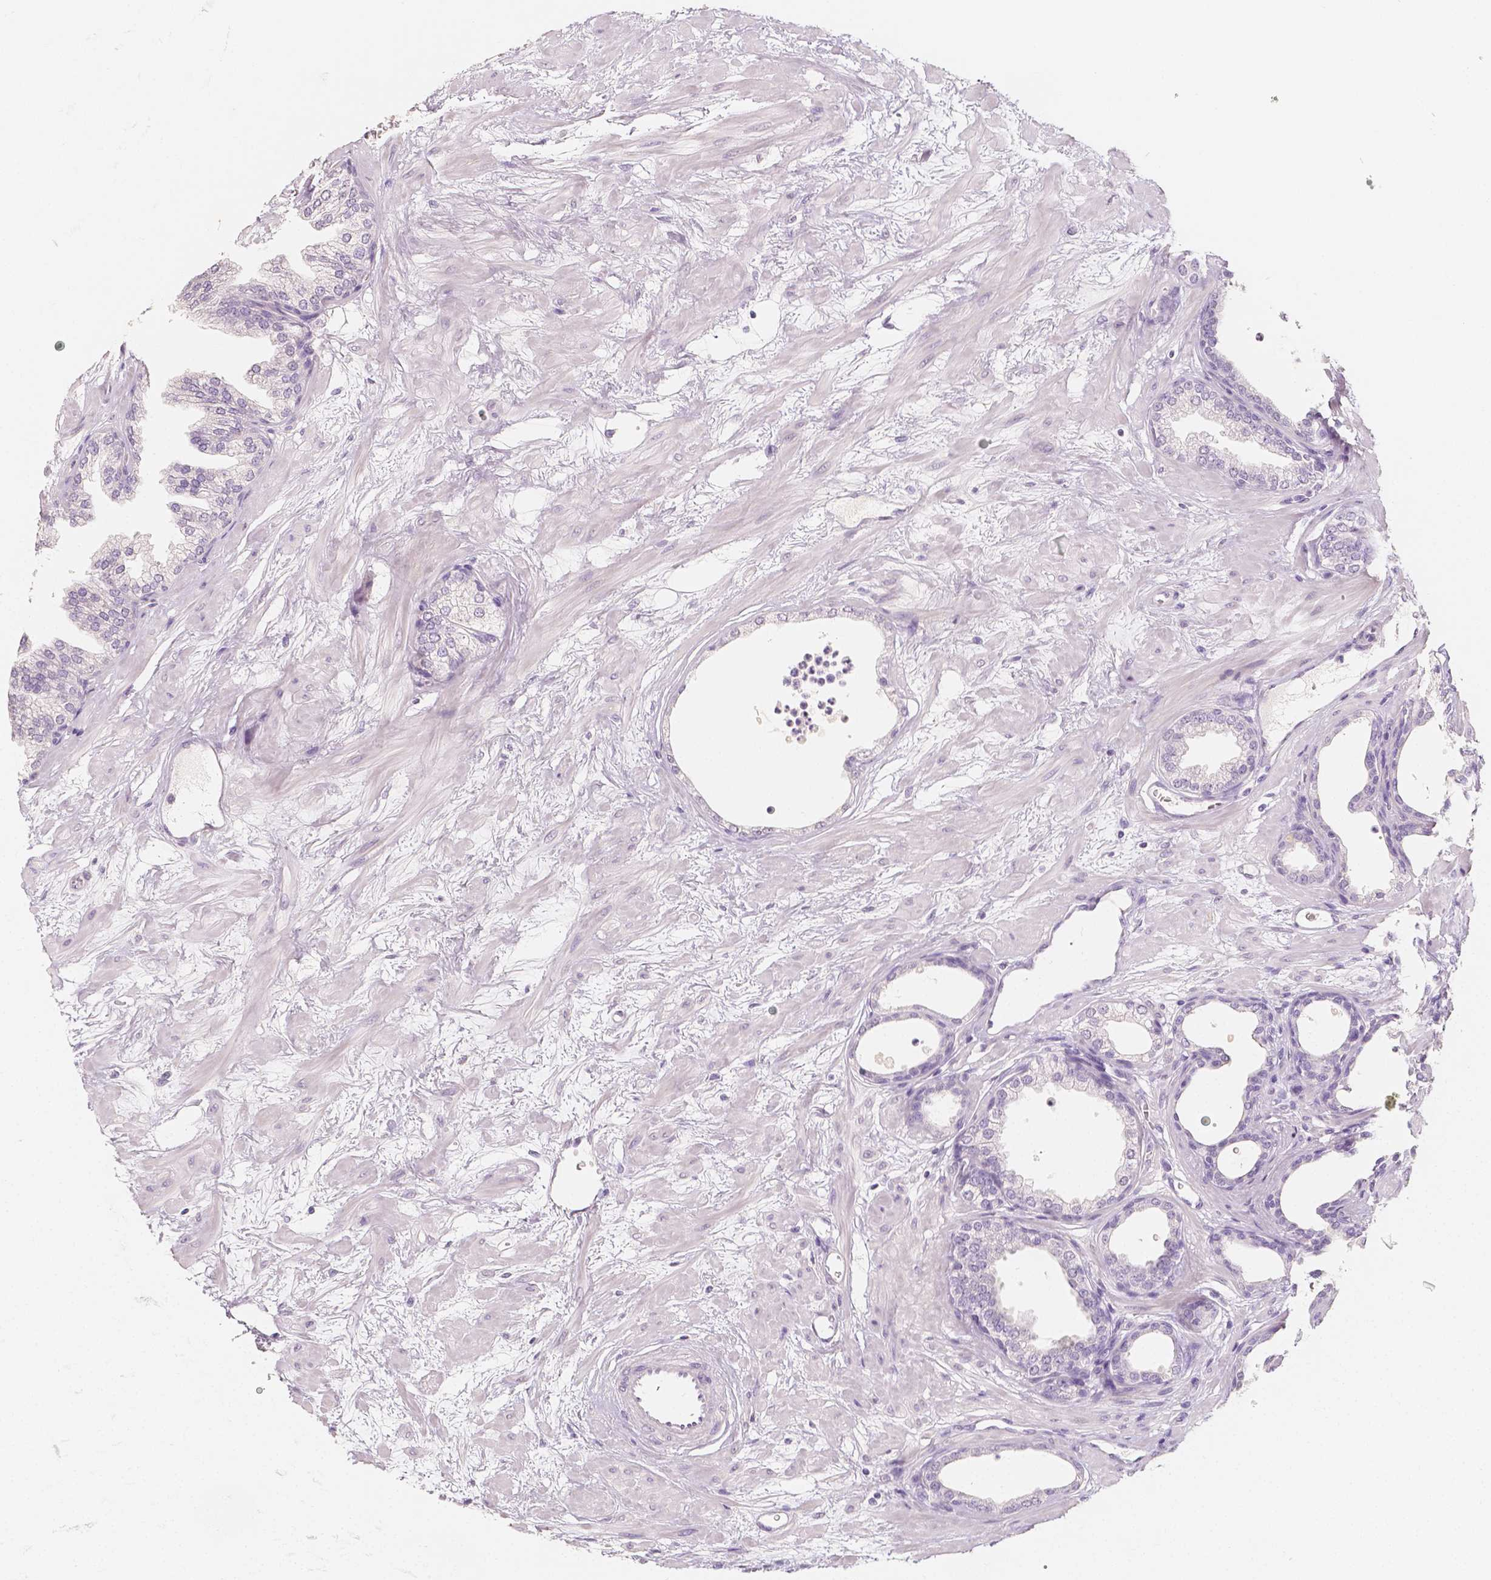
{"staining": {"intensity": "negative", "quantity": "none", "location": "none"}, "tissue": "prostate", "cell_type": "Glandular cells", "image_type": "normal", "snomed": [{"axis": "morphology", "description": "Normal tissue, NOS"}, {"axis": "topography", "description": "Prostate"}], "caption": "Immunohistochemistry (IHC) photomicrograph of unremarkable prostate: prostate stained with DAB (3,3'-diaminobenzidine) demonstrates no significant protein expression in glandular cells.", "gene": "NECAB2", "patient": {"sex": "male", "age": 37}}